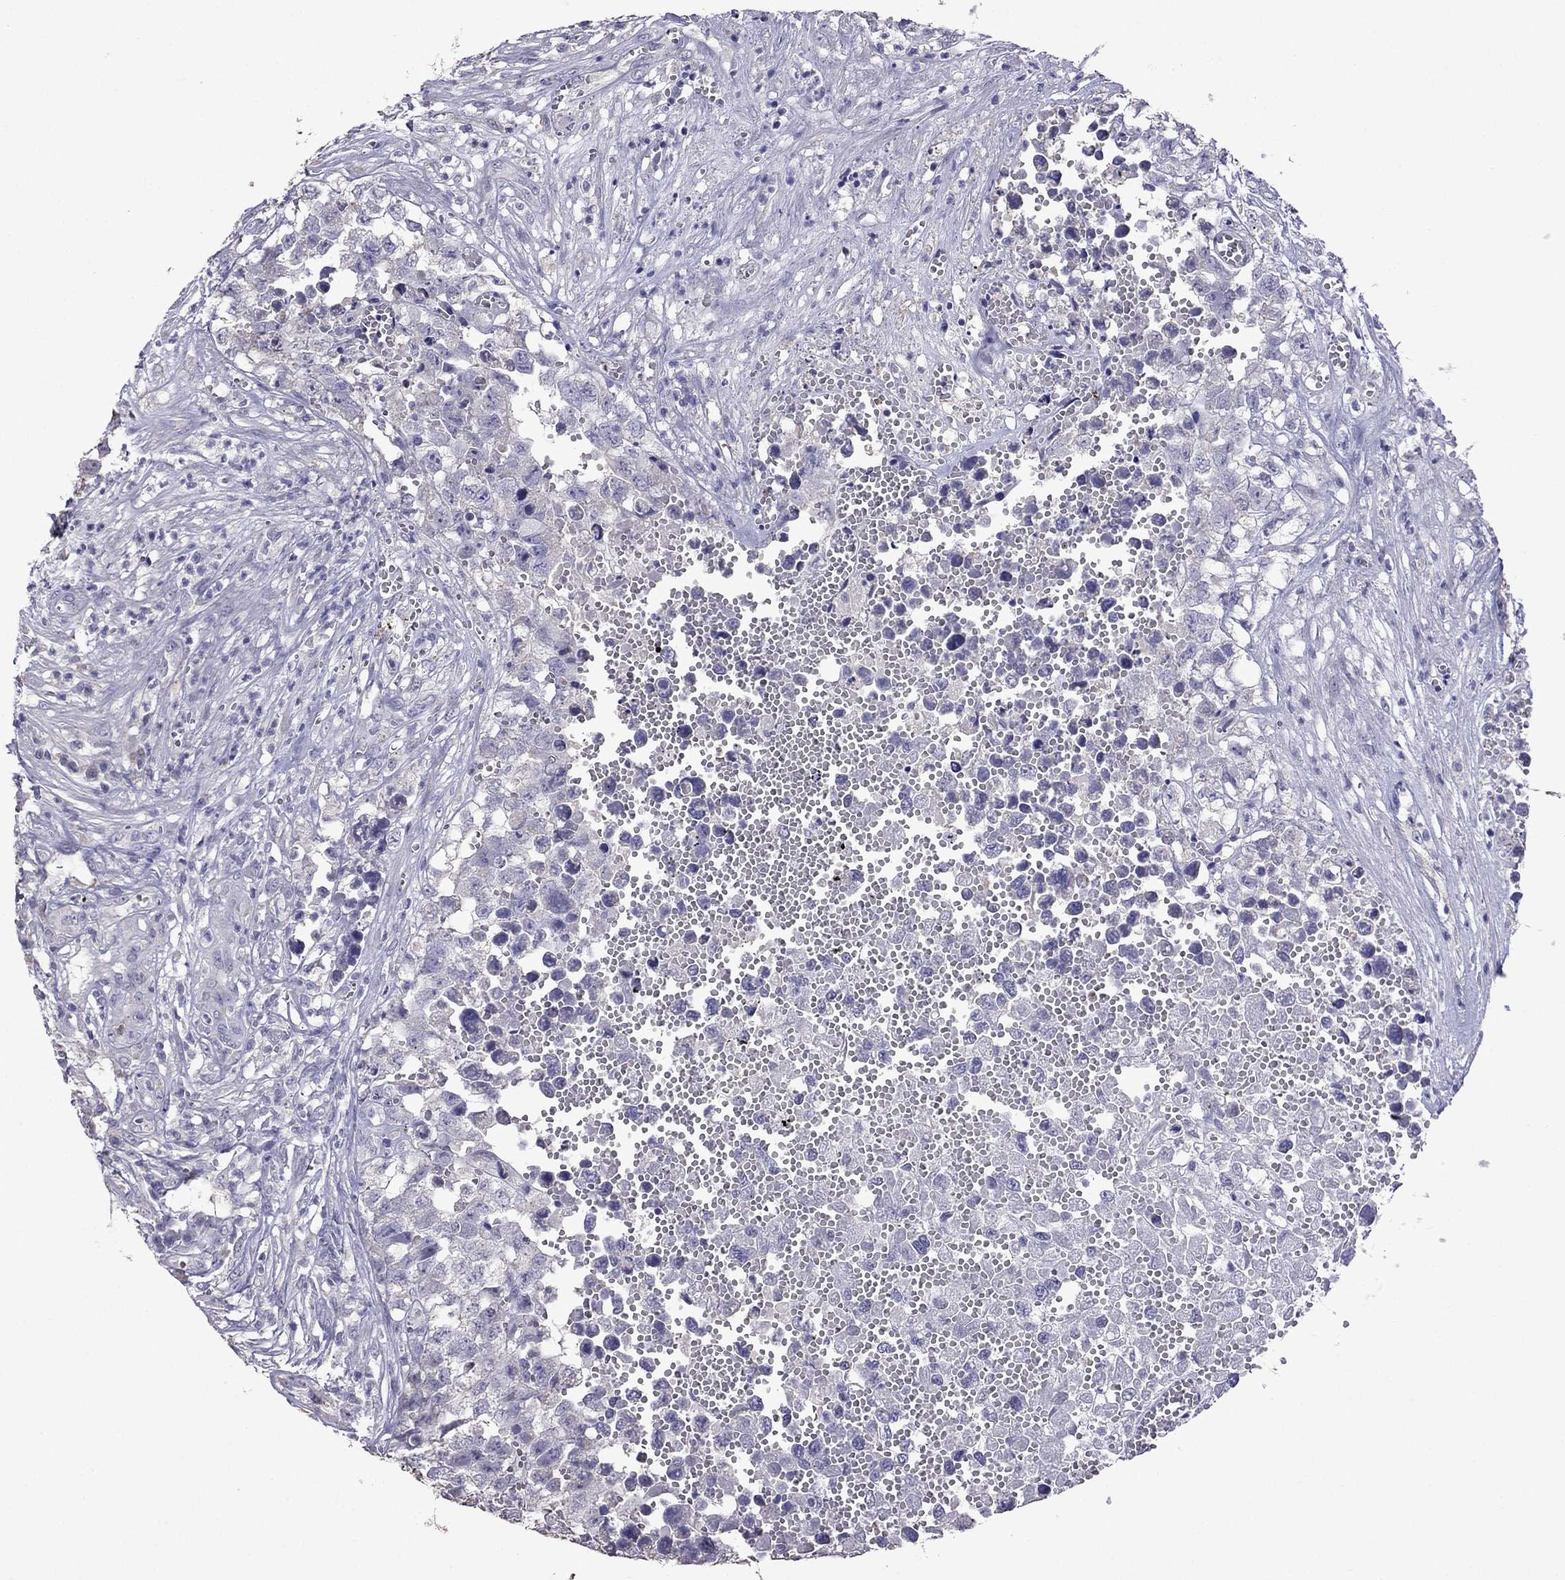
{"staining": {"intensity": "negative", "quantity": "none", "location": "none"}, "tissue": "testis cancer", "cell_type": "Tumor cells", "image_type": "cancer", "snomed": [{"axis": "morphology", "description": "Seminoma, NOS"}, {"axis": "morphology", "description": "Carcinoma, Embryonal, NOS"}, {"axis": "topography", "description": "Testis"}], "caption": "High magnification brightfield microscopy of testis cancer (seminoma) stained with DAB (3,3'-diaminobenzidine) (brown) and counterstained with hematoxylin (blue): tumor cells show no significant expression.", "gene": "AK5", "patient": {"sex": "male", "age": 22}}